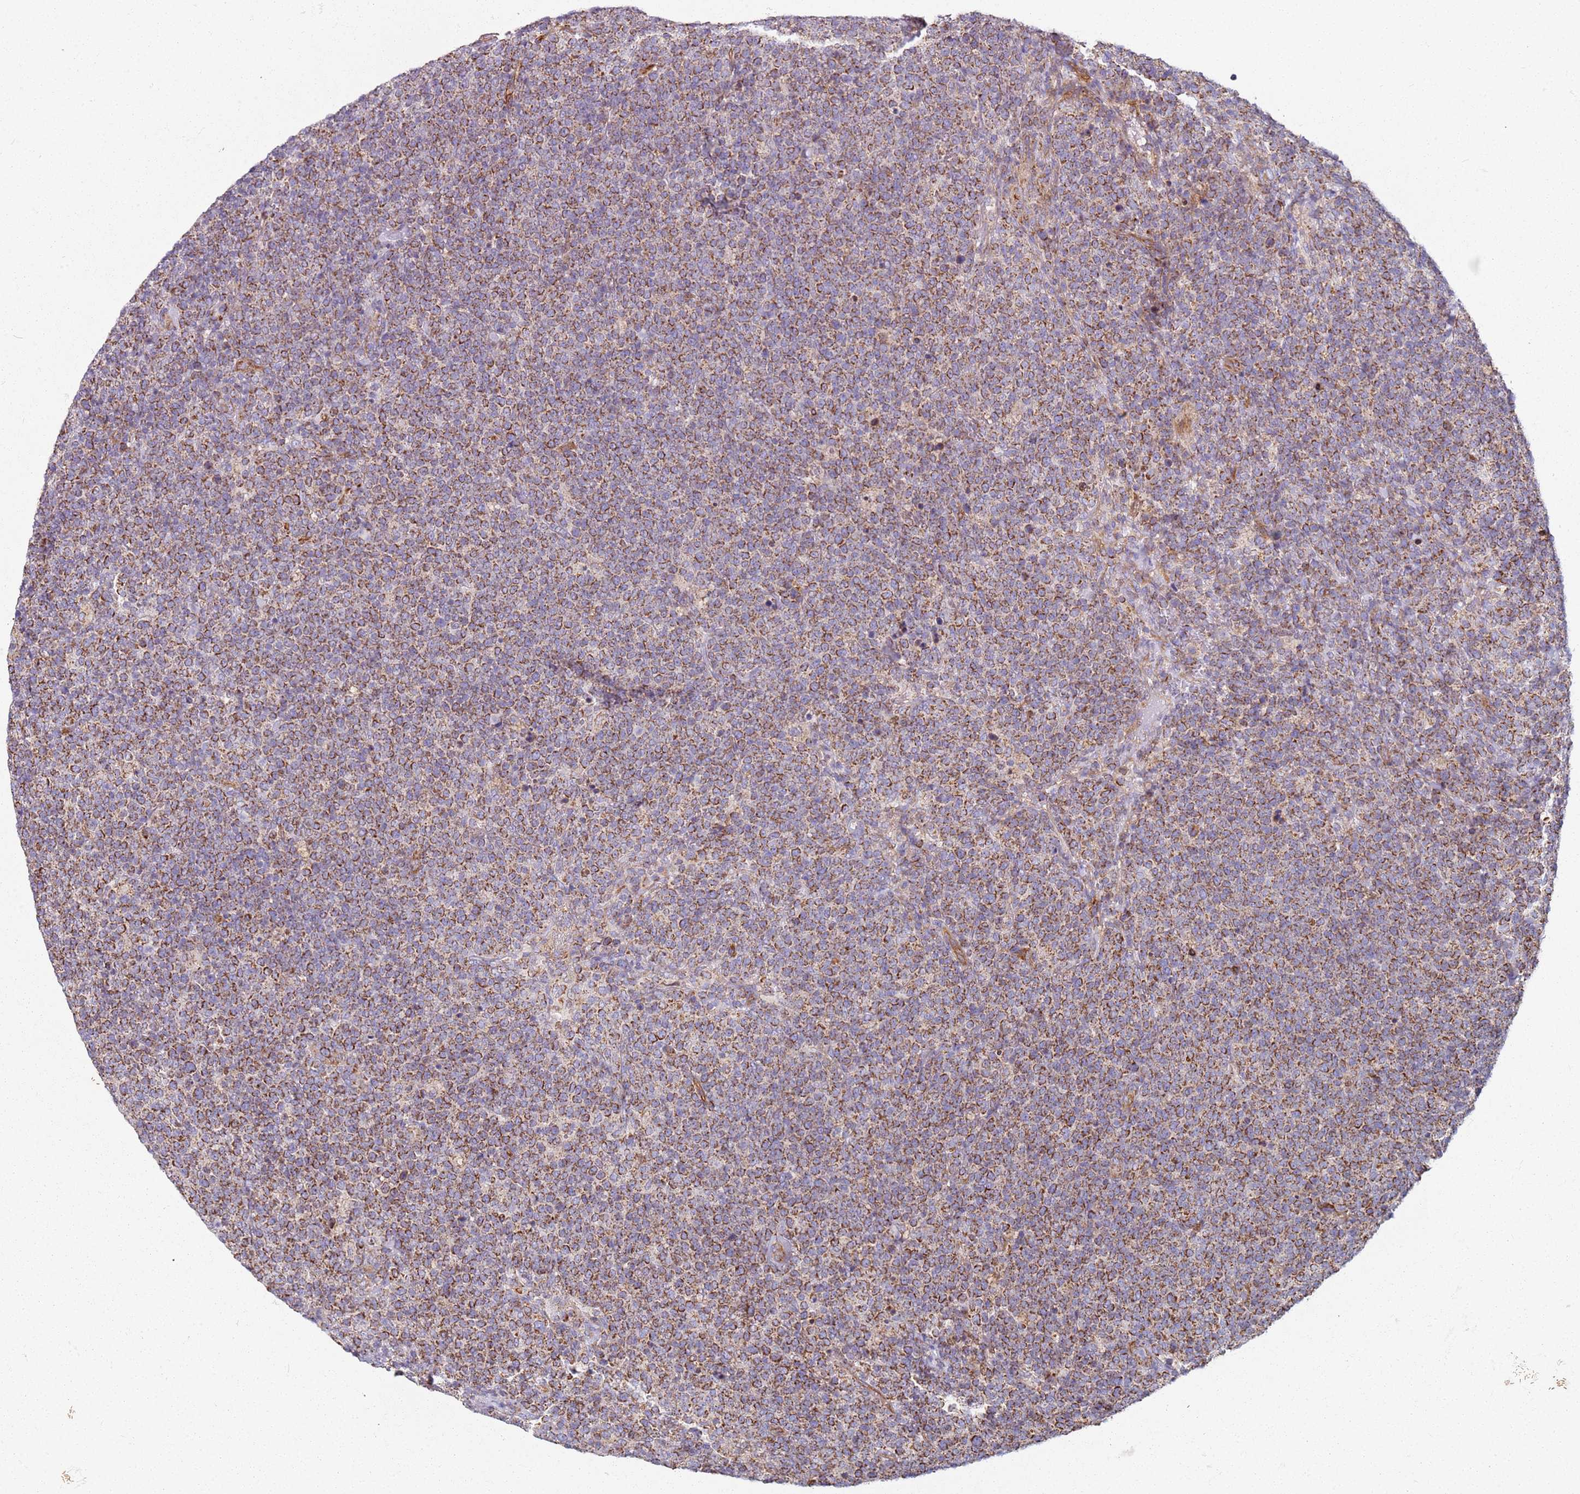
{"staining": {"intensity": "moderate", "quantity": ">75%", "location": "cytoplasmic/membranous"}, "tissue": "lymphoma", "cell_type": "Tumor cells", "image_type": "cancer", "snomed": [{"axis": "morphology", "description": "Malignant lymphoma, non-Hodgkin's type, High grade"}, {"axis": "topography", "description": "Lymph node"}], "caption": "Malignant lymphoma, non-Hodgkin's type (high-grade) tissue shows moderate cytoplasmic/membranous staining in about >75% of tumor cells", "gene": "ALS2", "patient": {"sex": "male", "age": 61}}